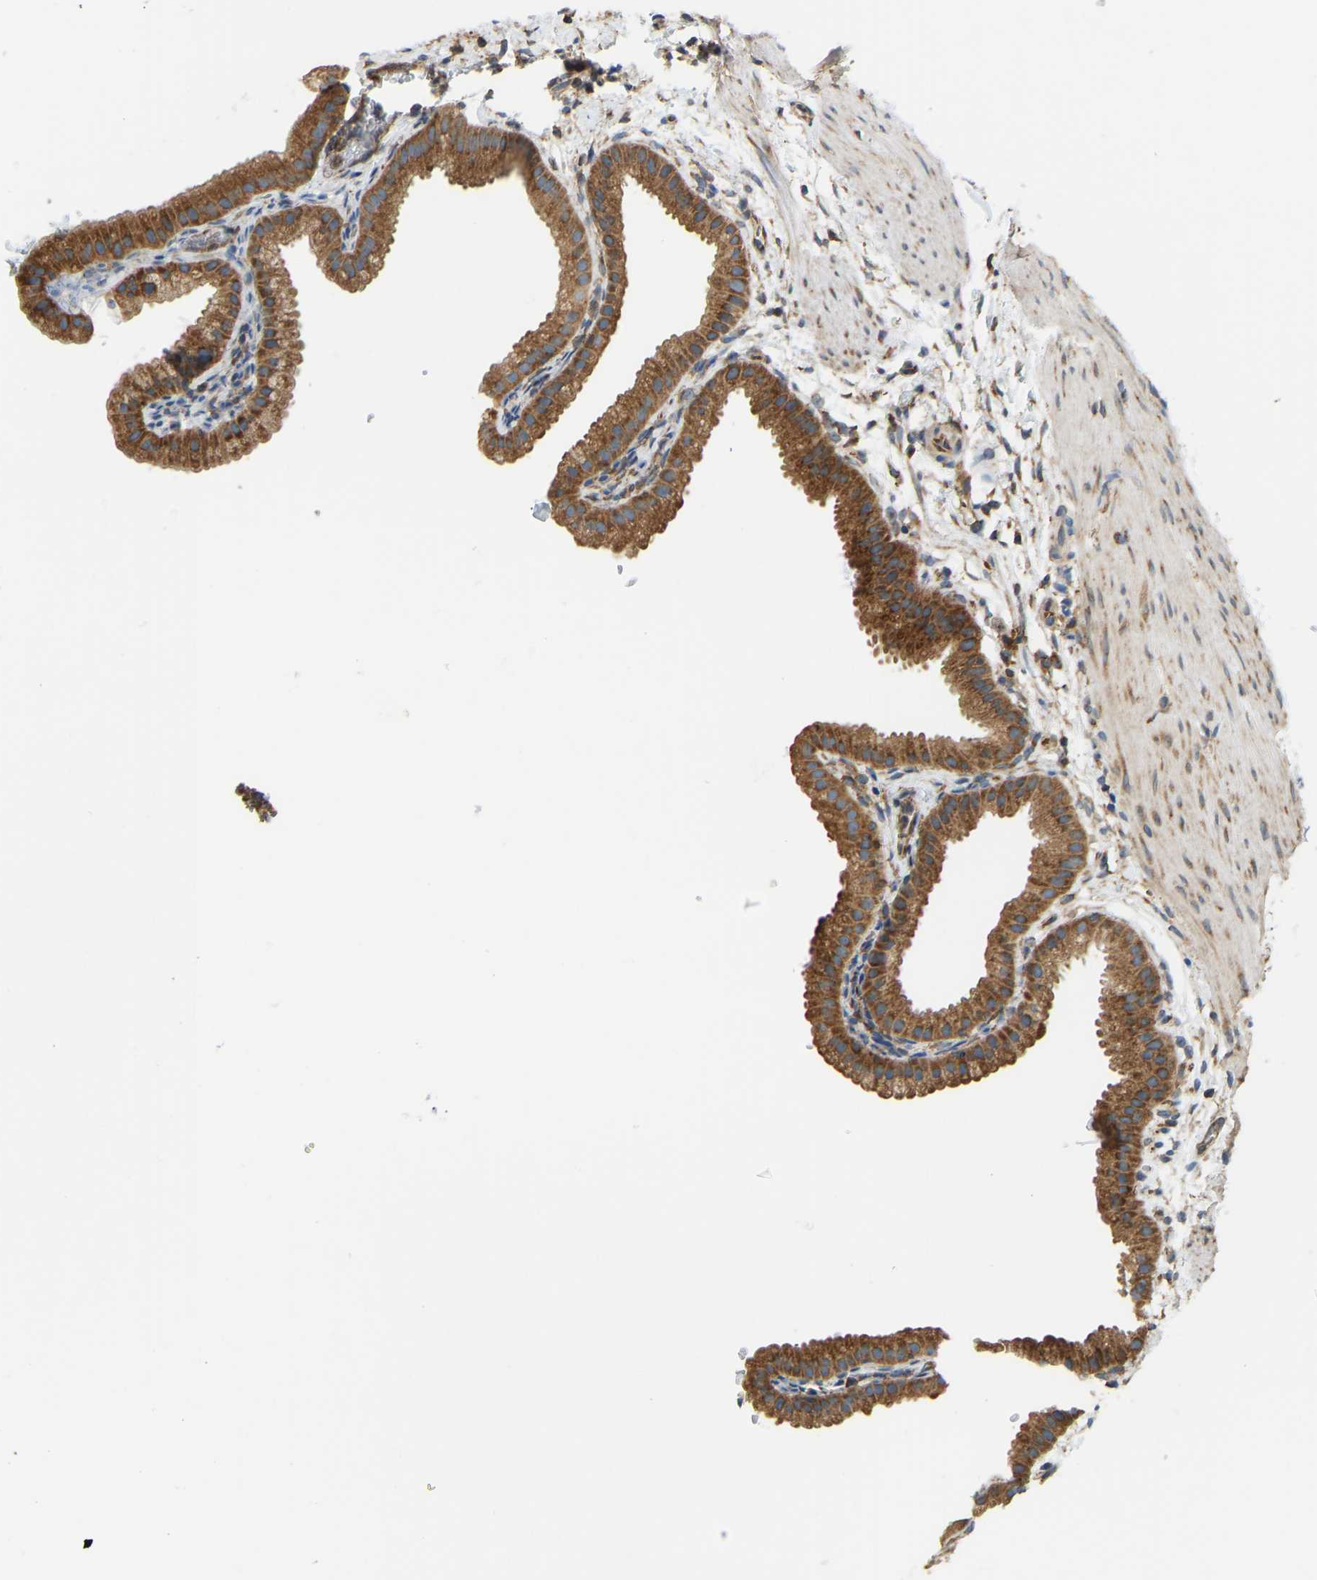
{"staining": {"intensity": "moderate", "quantity": ">75%", "location": "cytoplasmic/membranous"}, "tissue": "gallbladder", "cell_type": "Glandular cells", "image_type": "normal", "snomed": [{"axis": "morphology", "description": "Normal tissue, NOS"}, {"axis": "topography", "description": "Gallbladder"}], "caption": "Gallbladder stained for a protein reveals moderate cytoplasmic/membranous positivity in glandular cells. Using DAB (brown) and hematoxylin (blue) stains, captured at high magnification using brightfield microscopy.", "gene": "RPS6KB2", "patient": {"sex": "female", "age": 64}}